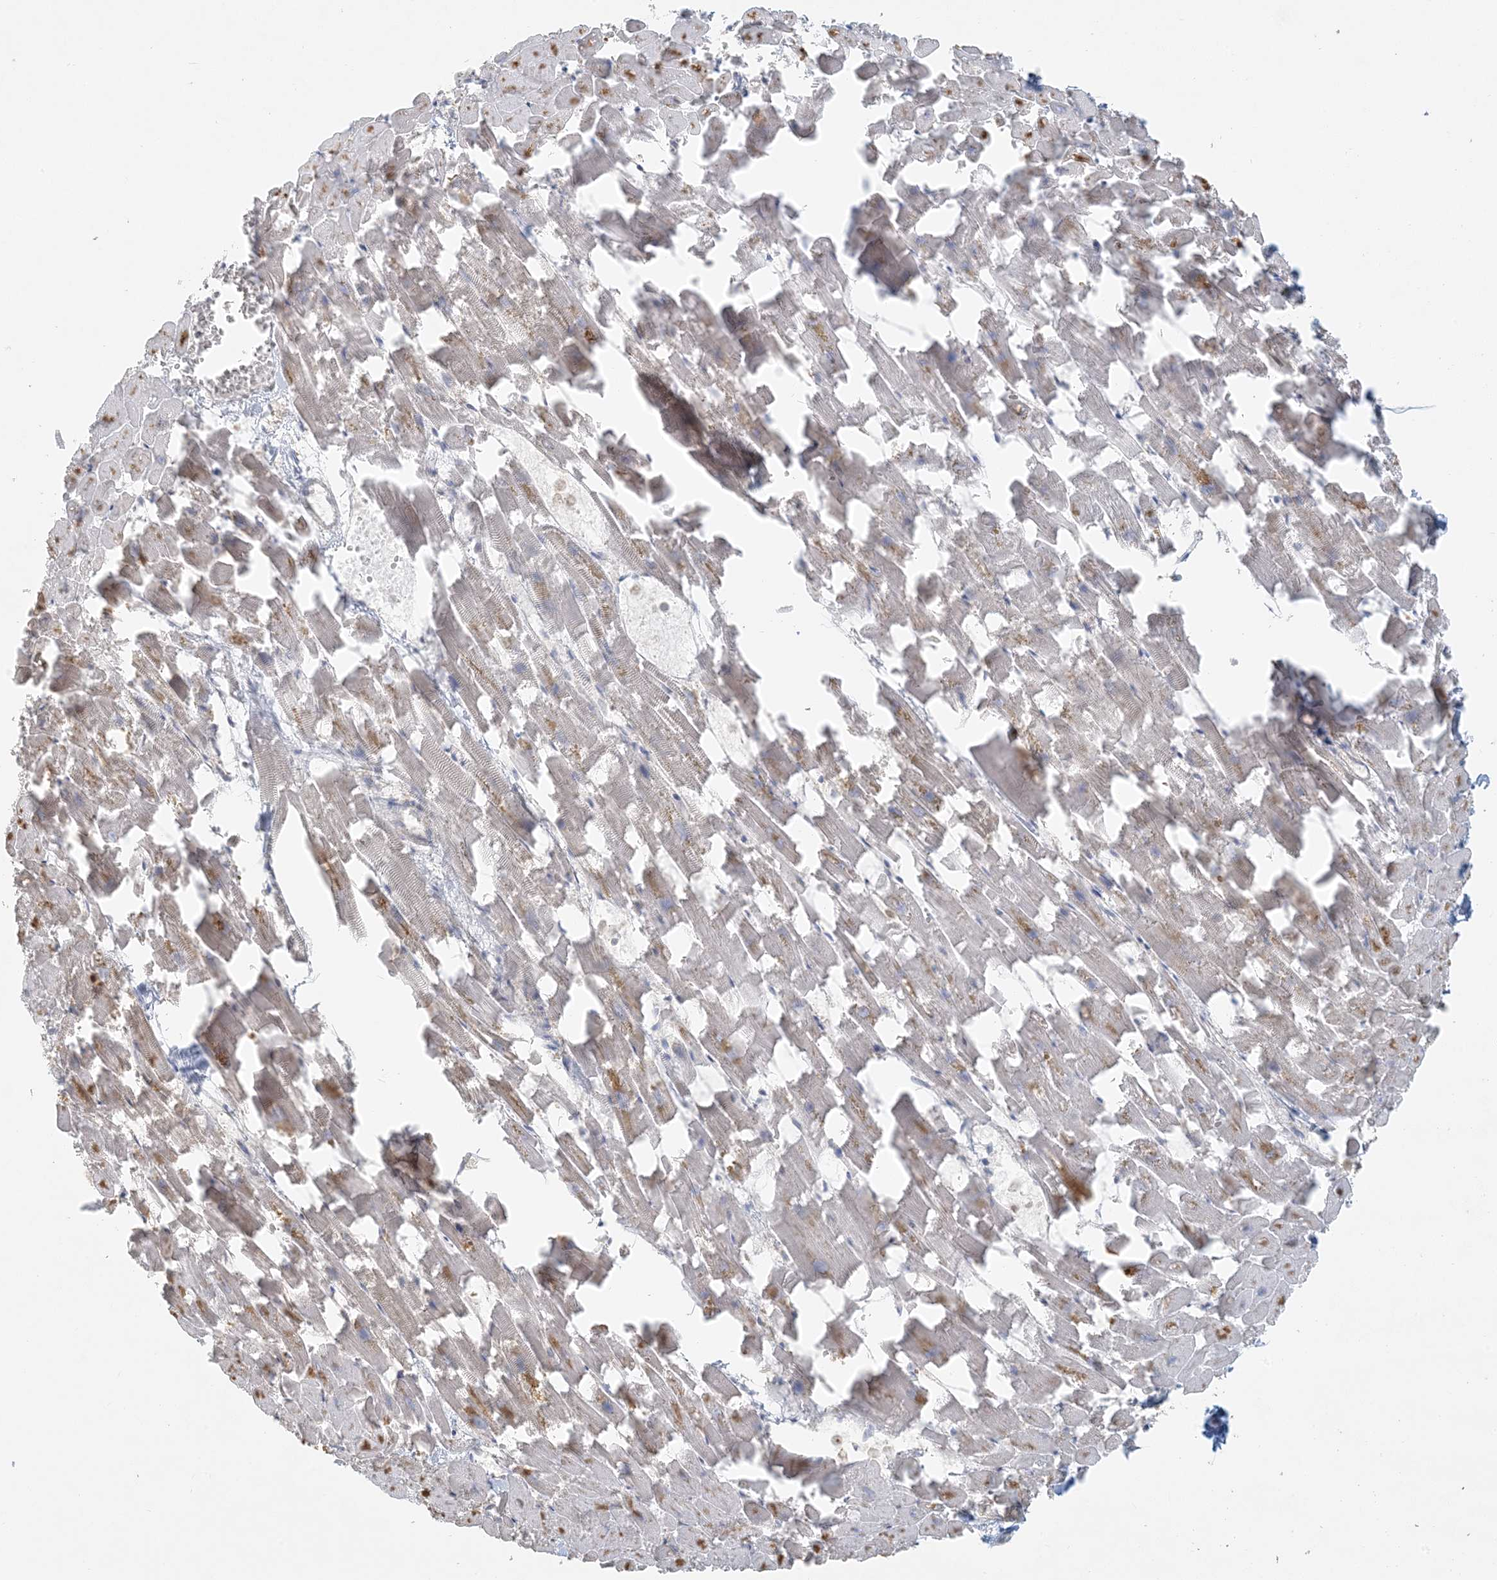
{"staining": {"intensity": "negative", "quantity": "none", "location": "none"}, "tissue": "heart muscle", "cell_type": "Cardiomyocytes", "image_type": "normal", "snomed": [{"axis": "morphology", "description": "Normal tissue, NOS"}, {"axis": "topography", "description": "Heart"}], "caption": "Immunohistochemical staining of unremarkable human heart muscle exhibits no significant positivity in cardiomyocytes.", "gene": "HACL1", "patient": {"sex": "female", "age": 64}}